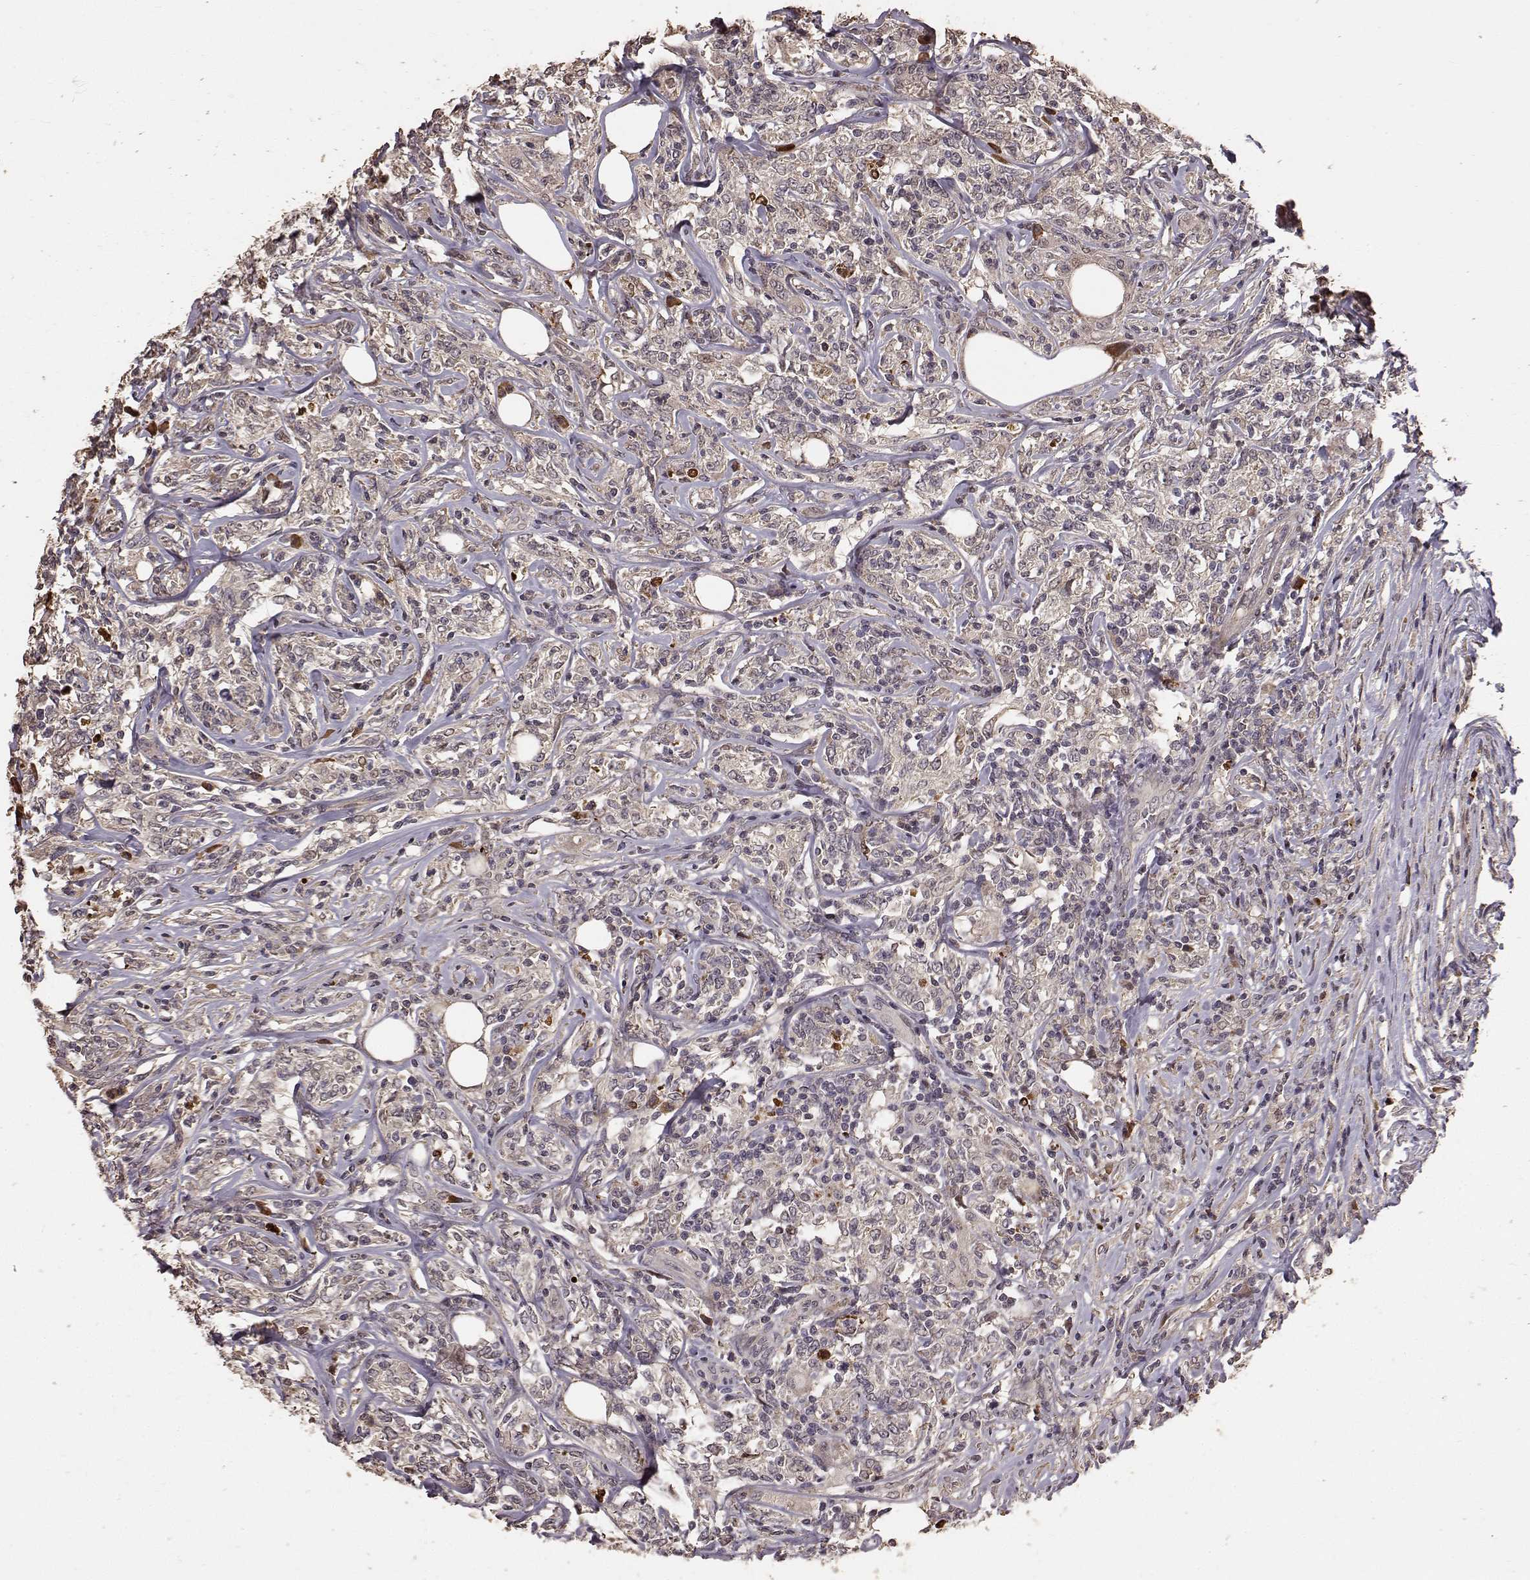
{"staining": {"intensity": "weak", "quantity": ">75%", "location": "cytoplasmic/membranous"}, "tissue": "lymphoma", "cell_type": "Tumor cells", "image_type": "cancer", "snomed": [{"axis": "morphology", "description": "Malignant lymphoma, non-Hodgkin's type, High grade"}, {"axis": "topography", "description": "Lymph node"}], "caption": "IHC (DAB) staining of lymphoma exhibits weak cytoplasmic/membranous protein expression in about >75% of tumor cells. (IHC, brightfield microscopy, high magnification).", "gene": "USP15", "patient": {"sex": "female", "age": 84}}